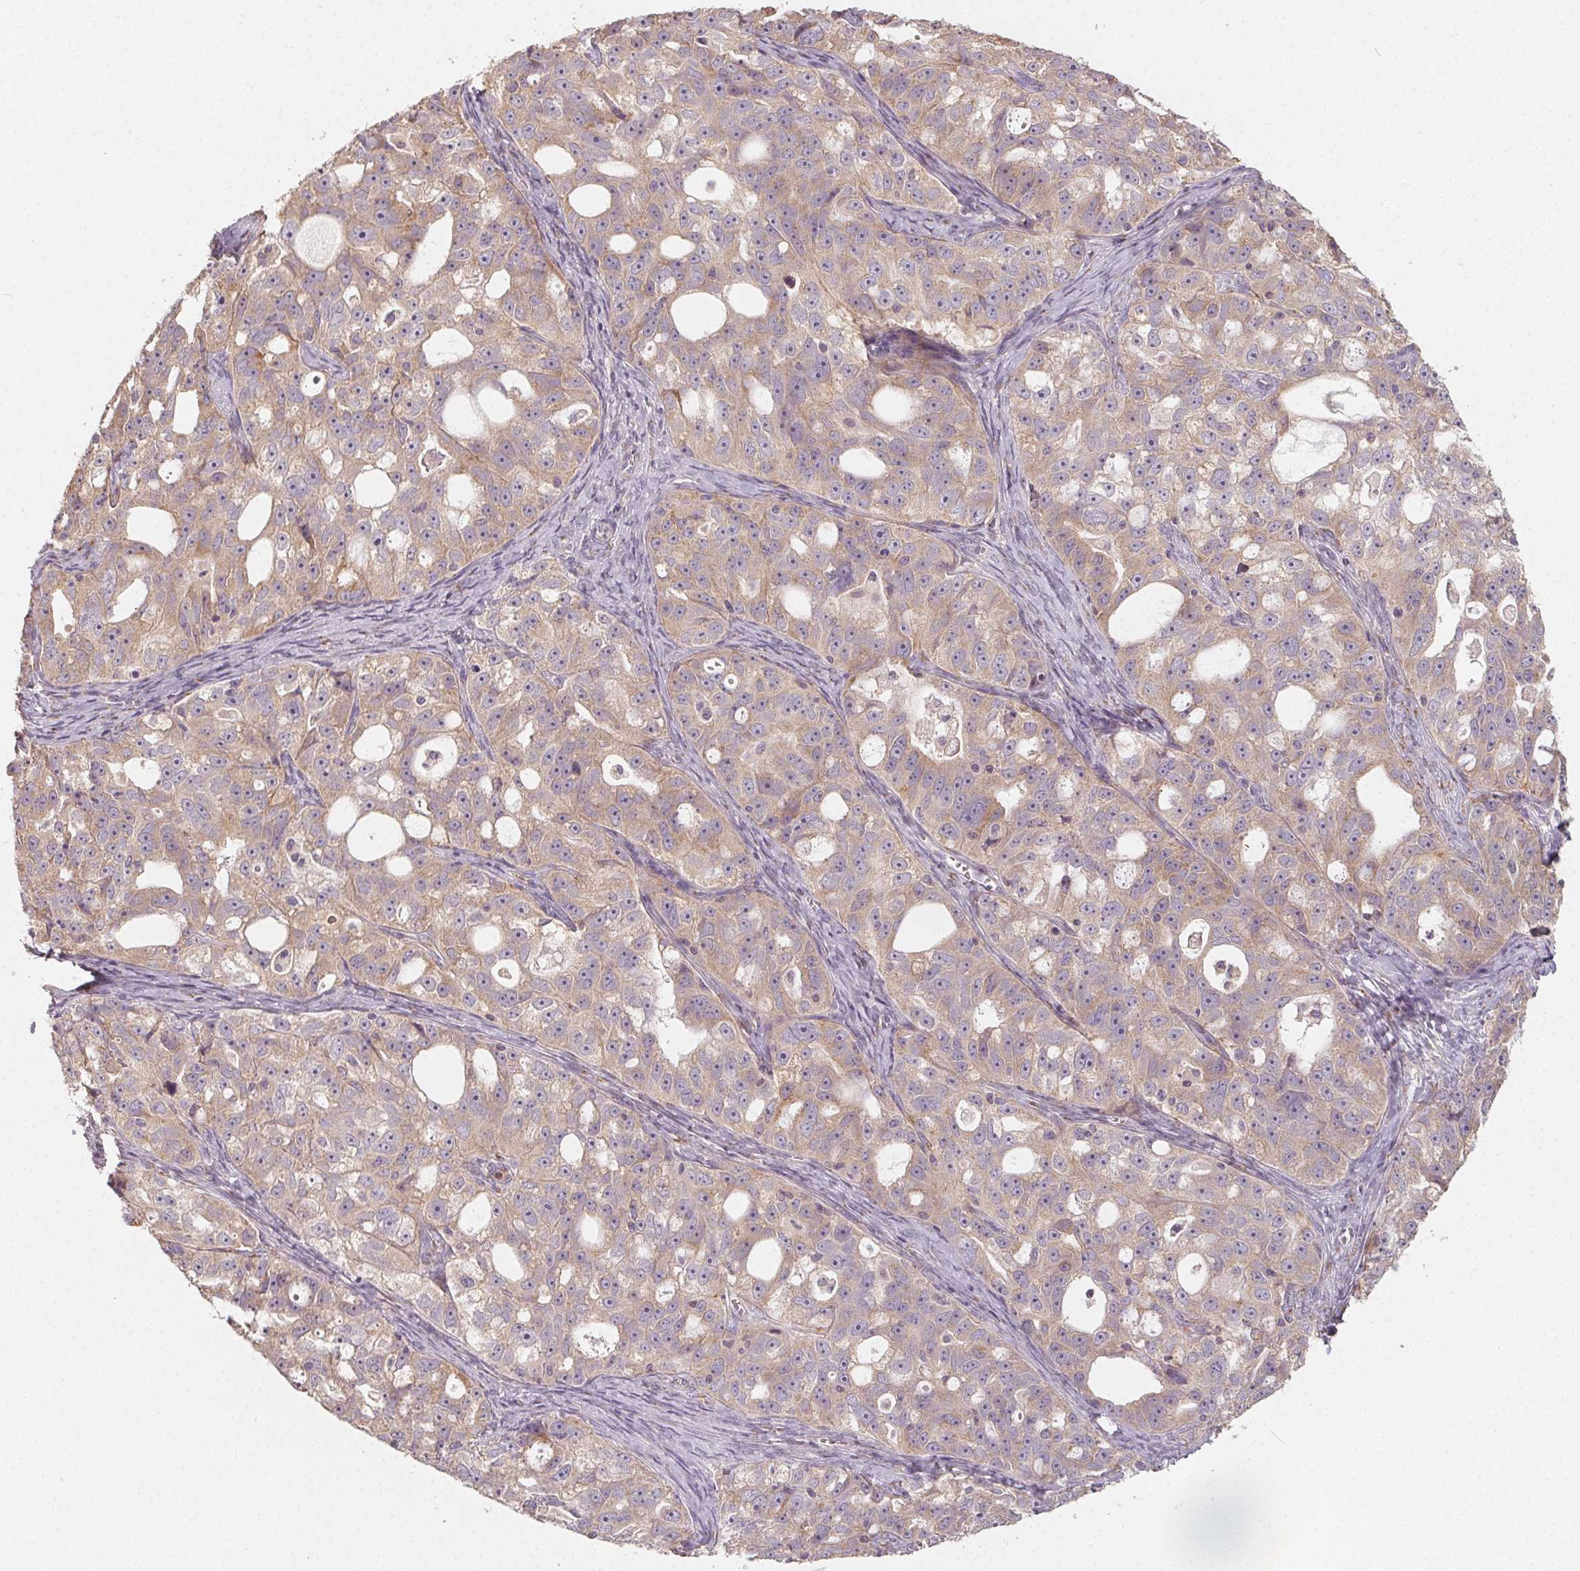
{"staining": {"intensity": "weak", "quantity": ">75%", "location": "cytoplasmic/membranous"}, "tissue": "ovarian cancer", "cell_type": "Tumor cells", "image_type": "cancer", "snomed": [{"axis": "morphology", "description": "Cystadenocarcinoma, serous, NOS"}, {"axis": "topography", "description": "Ovary"}], "caption": "Ovarian cancer stained with immunohistochemistry exhibits weak cytoplasmic/membranous staining in about >75% of tumor cells.", "gene": "AP1S1", "patient": {"sex": "female", "age": 51}}